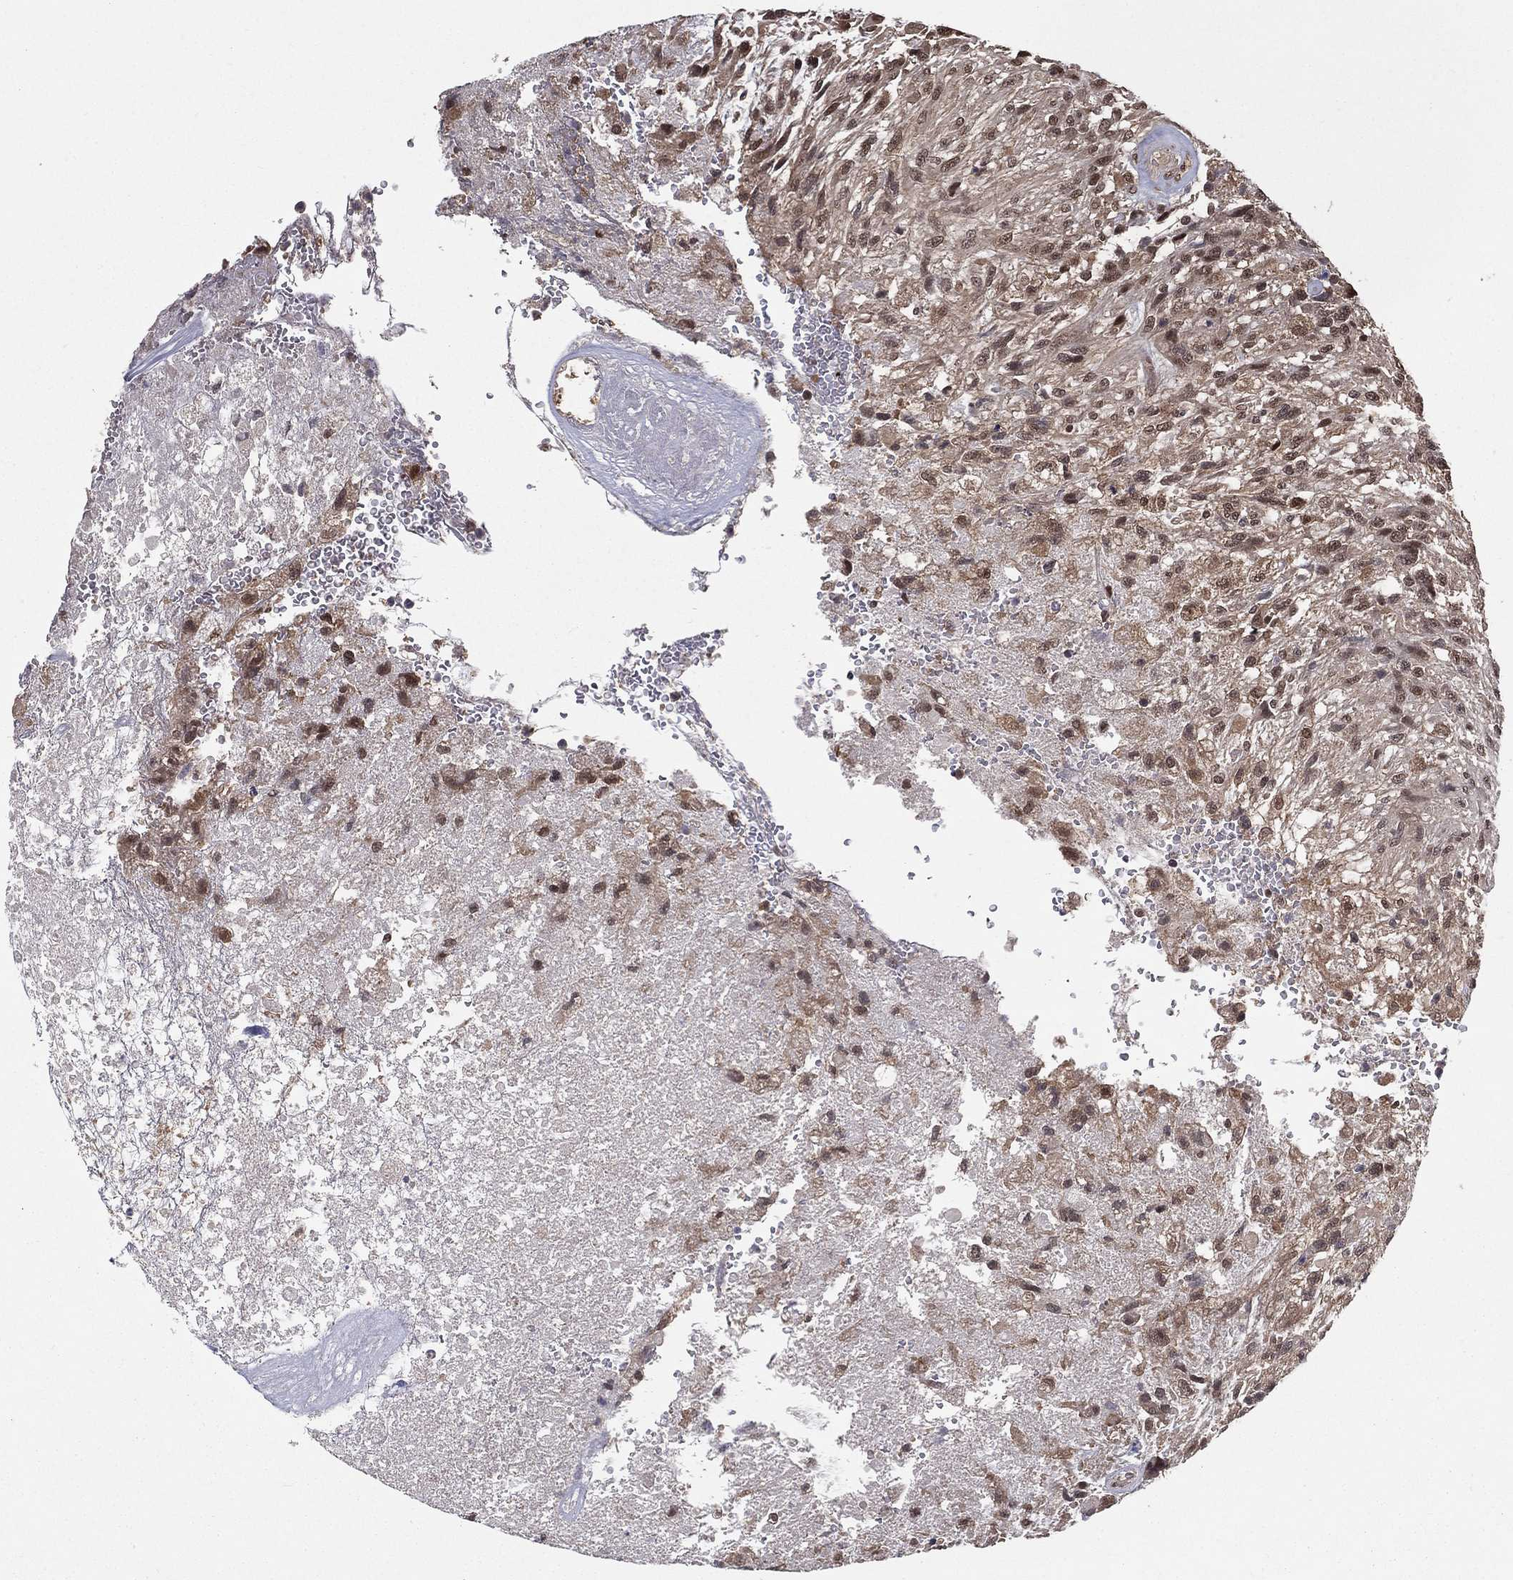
{"staining": {"intensity": "strong", "quantity": "<25%", "location": "nuclear"}, "tissue": "glioma", "cell_type": "Tumor cells", "image_type": "cancer", "snomed": [{"axis": "morphology", "description": "Glioma, malignant, High grade"}, {"axis": "topography", "description": "Brain"}], "caption": "Strong nuclear protein staining is seen in about <25% of tumor cells in malignant glioma (high-grade).", "gene": "CARM1", "patient": {"sex": "male", "age": 56}}